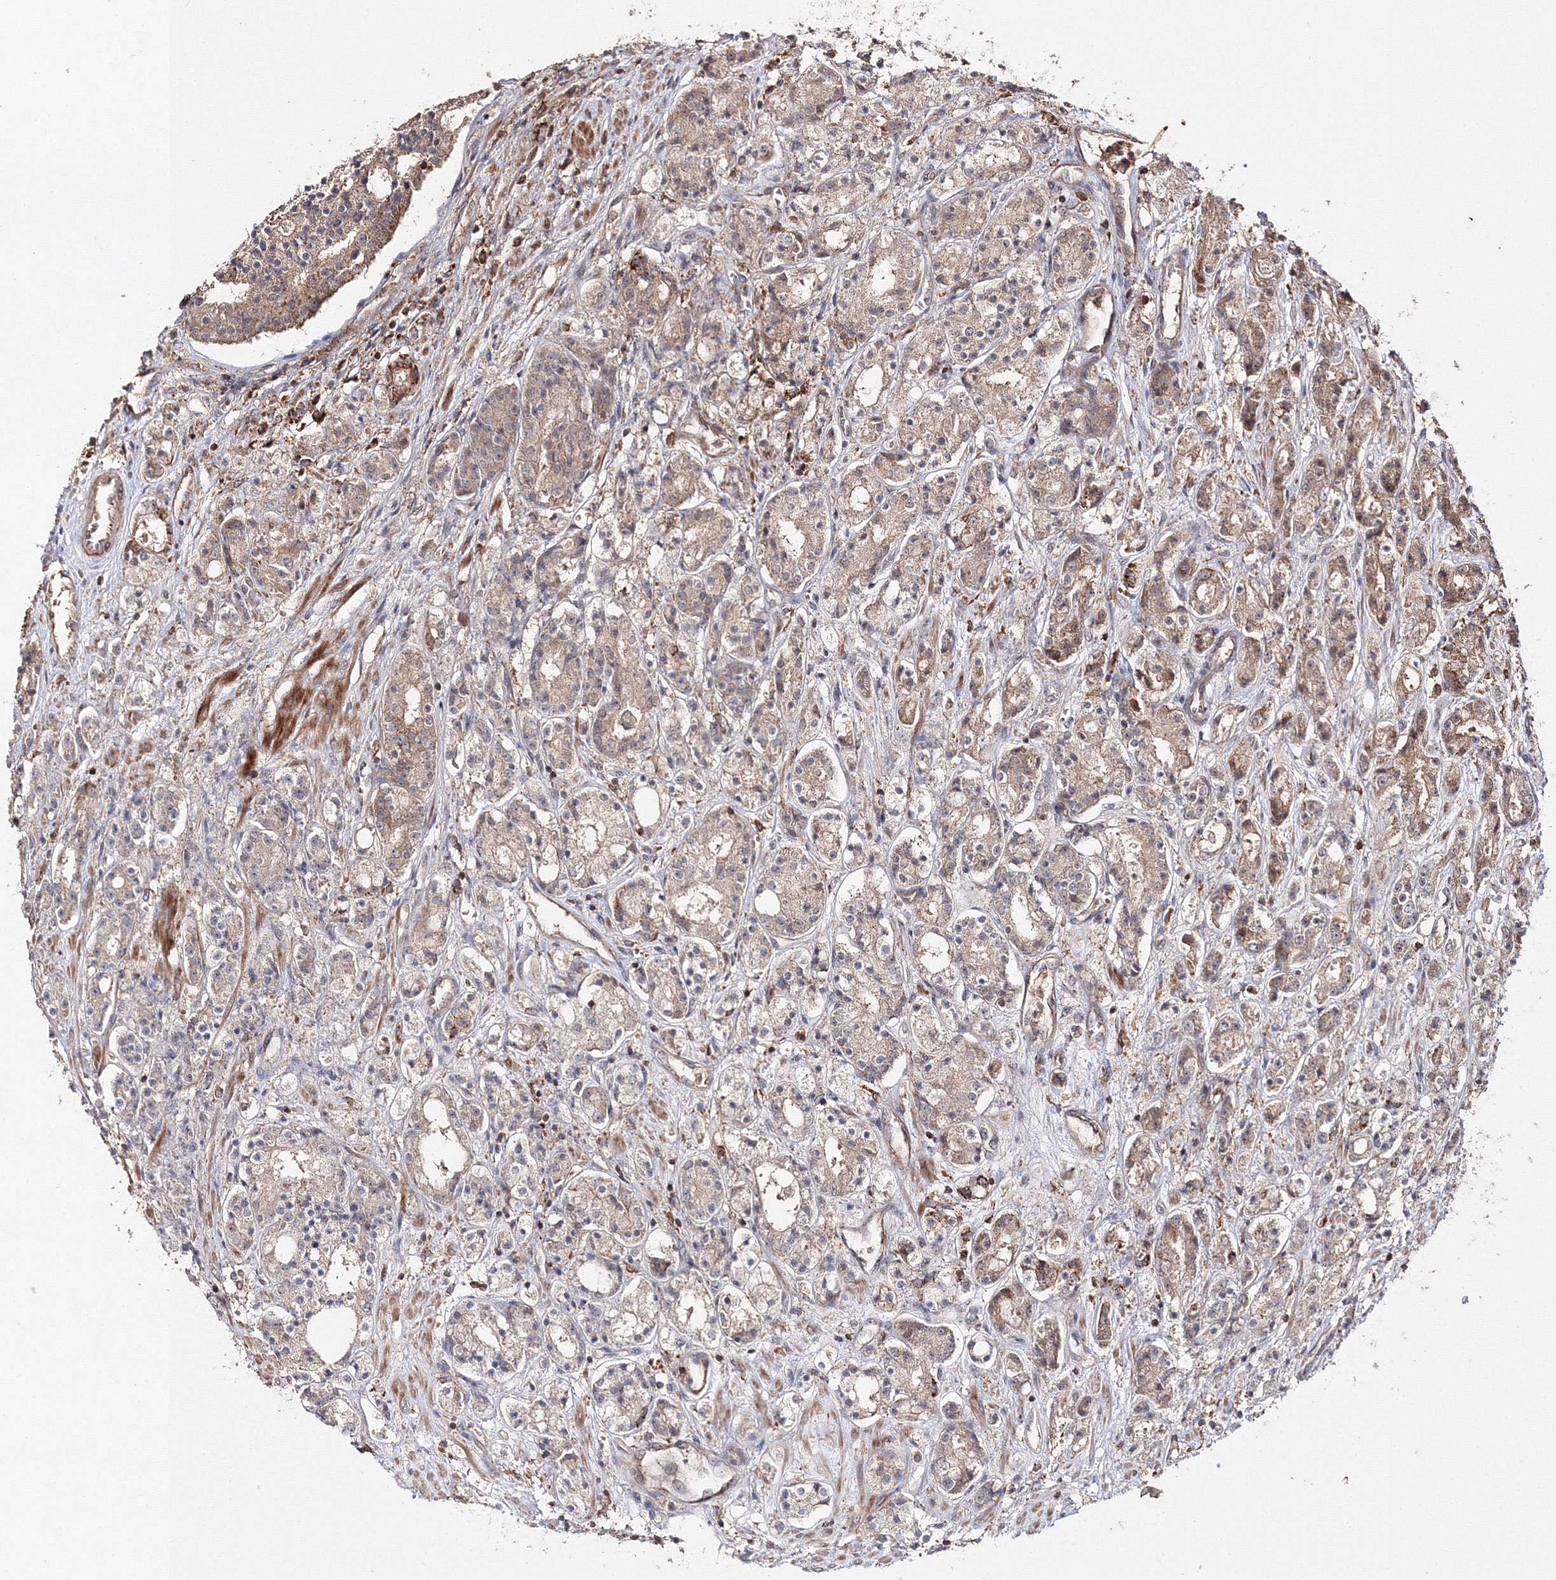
{"staining": {"intensity": "weak", "quantity": "25%-75%", "location": "cytoplasmic/membranous"}, "tissue": "prostate cancer", "cell_type": "Tumor cells", "image_type": "cancer", "snomed": [{"axis": "morphology", "description": "Adenocarcinoma, High grade"}, {"axis": "topography", "description": "Prostate"}], "caption": "A low amount of weak cytoplasmic/membranous expression is seen in about 25%-75% of tumor cells in adenocarcinoma (high-grade) (prostate) tissue. Ihc stains the protein of interest in brown and the nuclei are stained blue.", "gene": "DDO", "patient": {"sex": "male", "age": 60}}